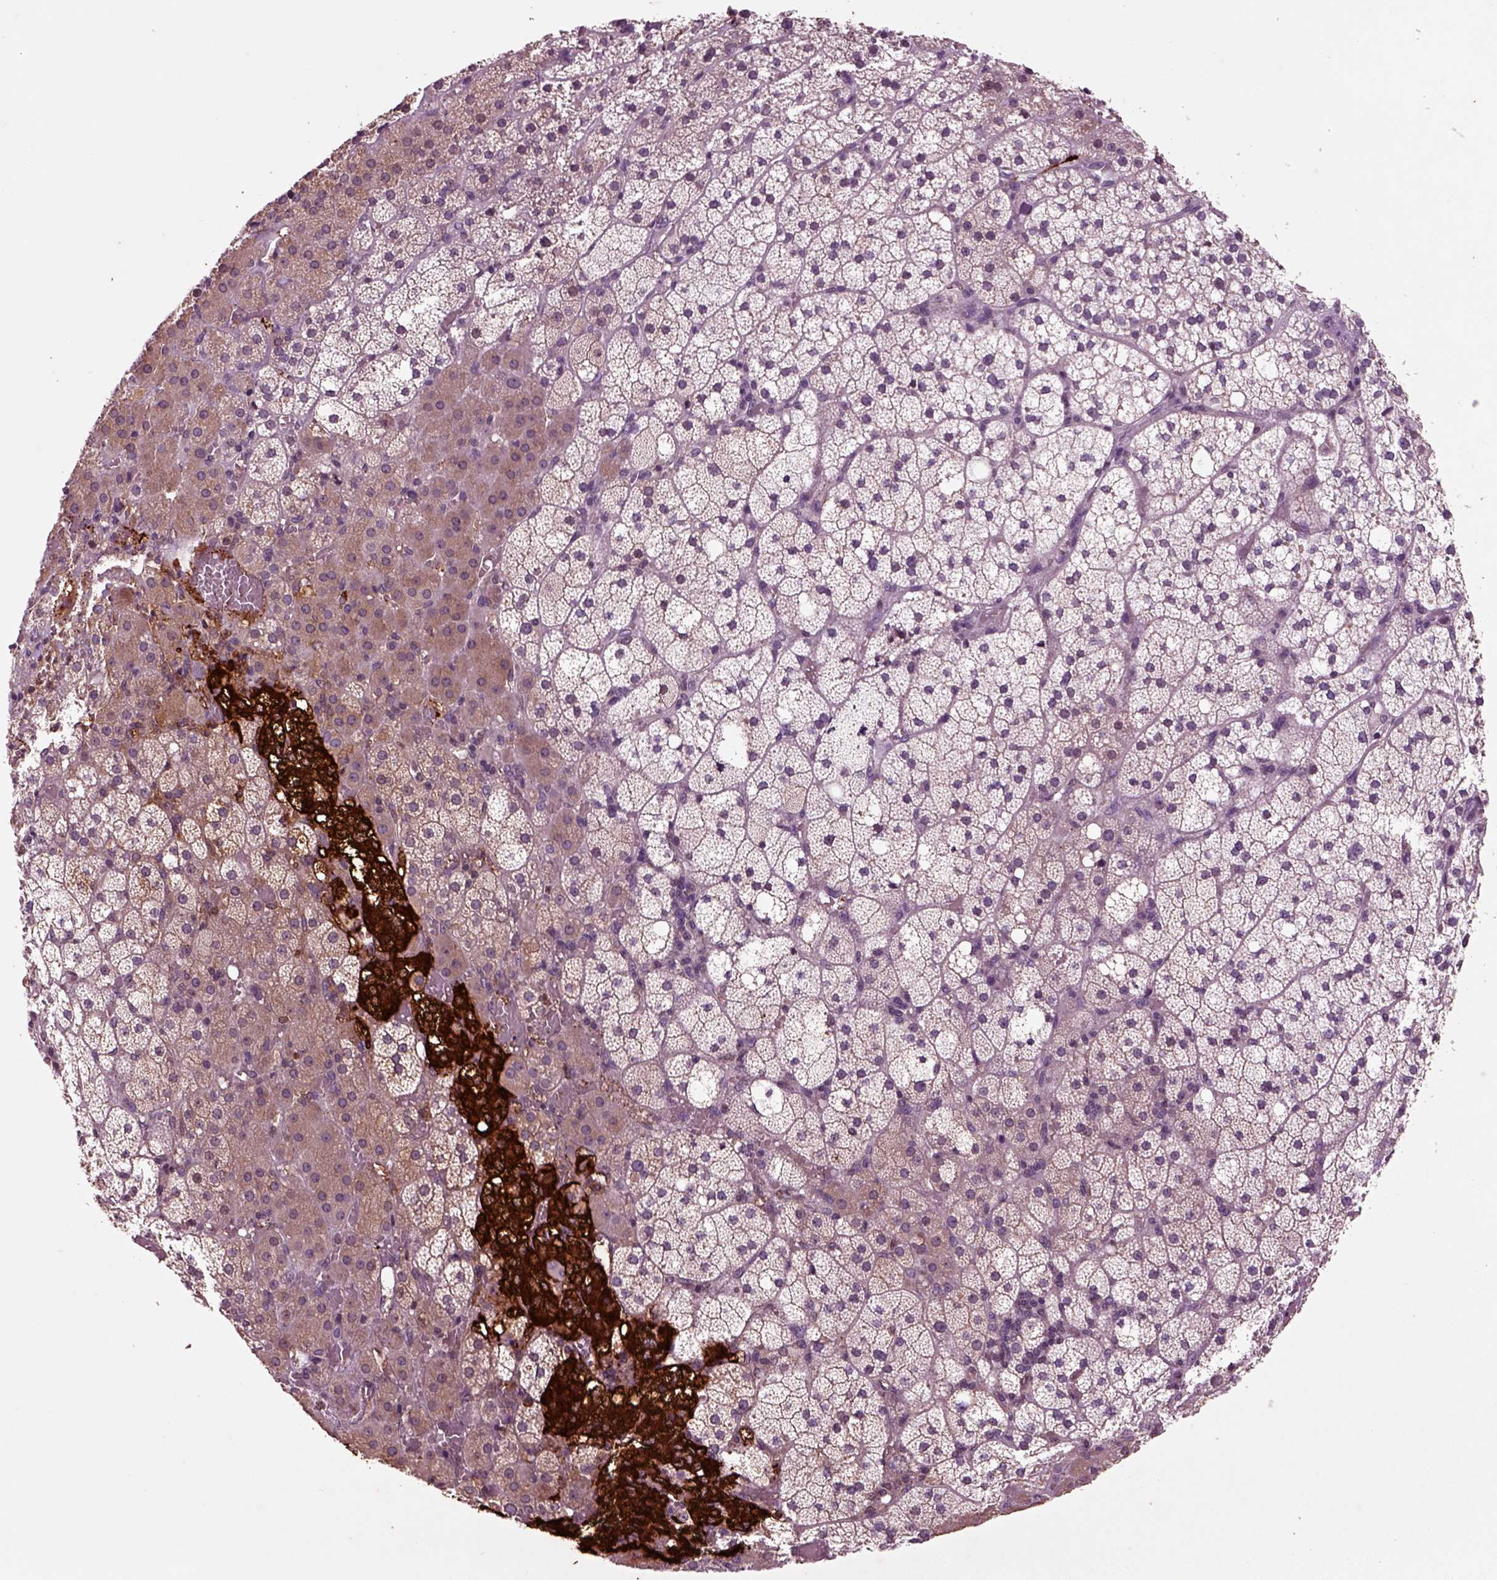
{"staining": {"intensity": "strong", "quantity": "25%-75%", "location": "cytoplasmic/membranous"}, "tissue": "adrenal gland", "cell_type": "Glandular cells", "image_type": "normal", "snomed": [{"axis": "morphology", "description": "Normal tissue, NOS"}, {"axis": "topography", "description": "Adrenal gland"}], "caption": "A brown stain shows strong cytoplasmic/membranous staining of a protein in glandular cells of unremarkable human adrenal gland. Using DAB (3,3'-diaminobenzidine) (brown) and hematoxylin (blue) stains, captured at high magnification using brightfield microscopy.", "gene": "CHGB", "patient": {"sex": "male", "age": 53}}